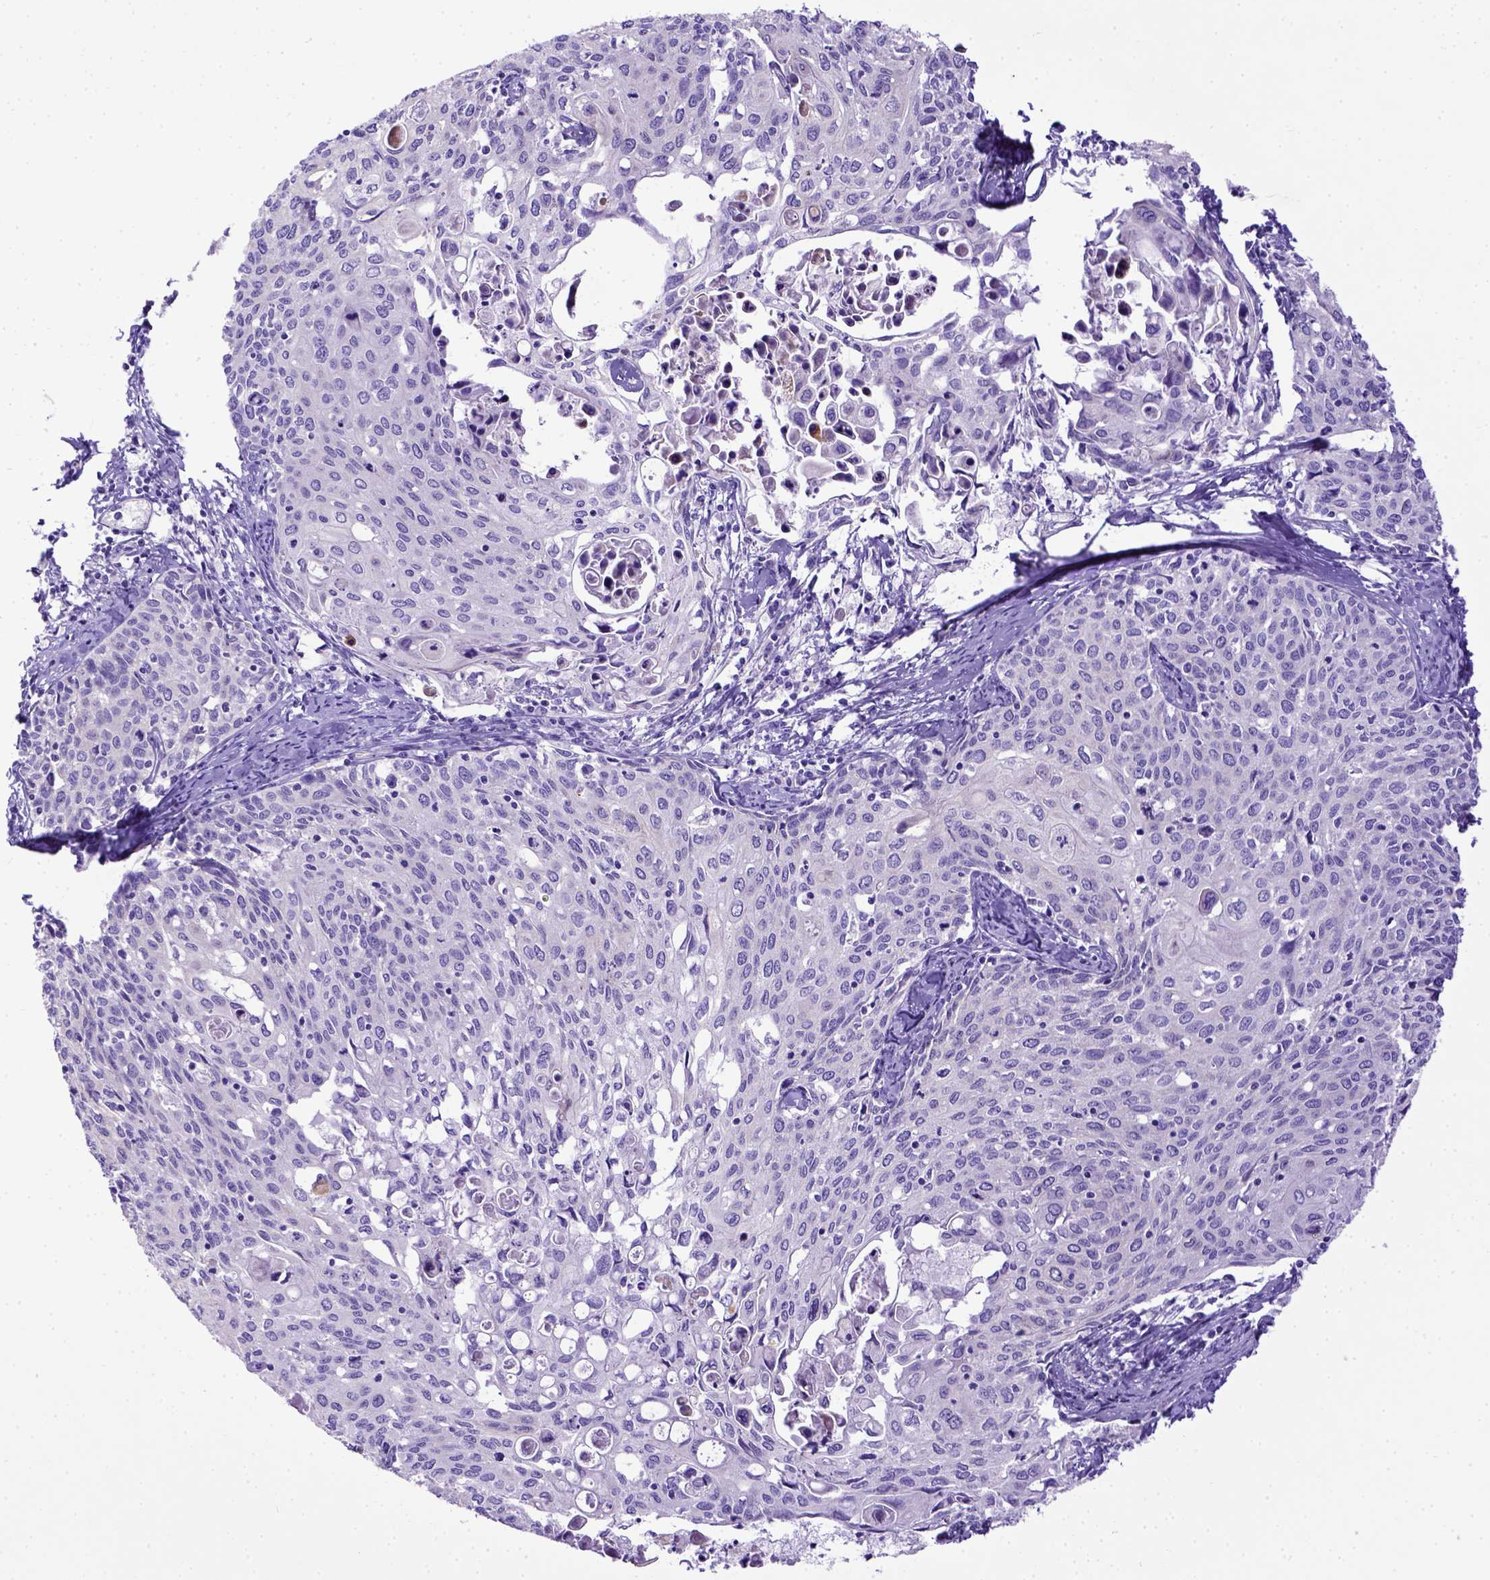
{"staining": {"intensity": "negative", "quantity": "none", "location": "none"}, "tissue": "cervical cancer", "cell_type": "Tumor cells", "image_type": "cancer", "snomed": [{"axis": "morphology", "description": "Squamous cell carcinoma, NOS"}, {"axis": "topography", "description": "Cervix"}], "caption": "There is no significant staining in tumor cells of cervical cancer.", "gene": "LRRC18", "patient": {"sex": "female", "age": 62}}